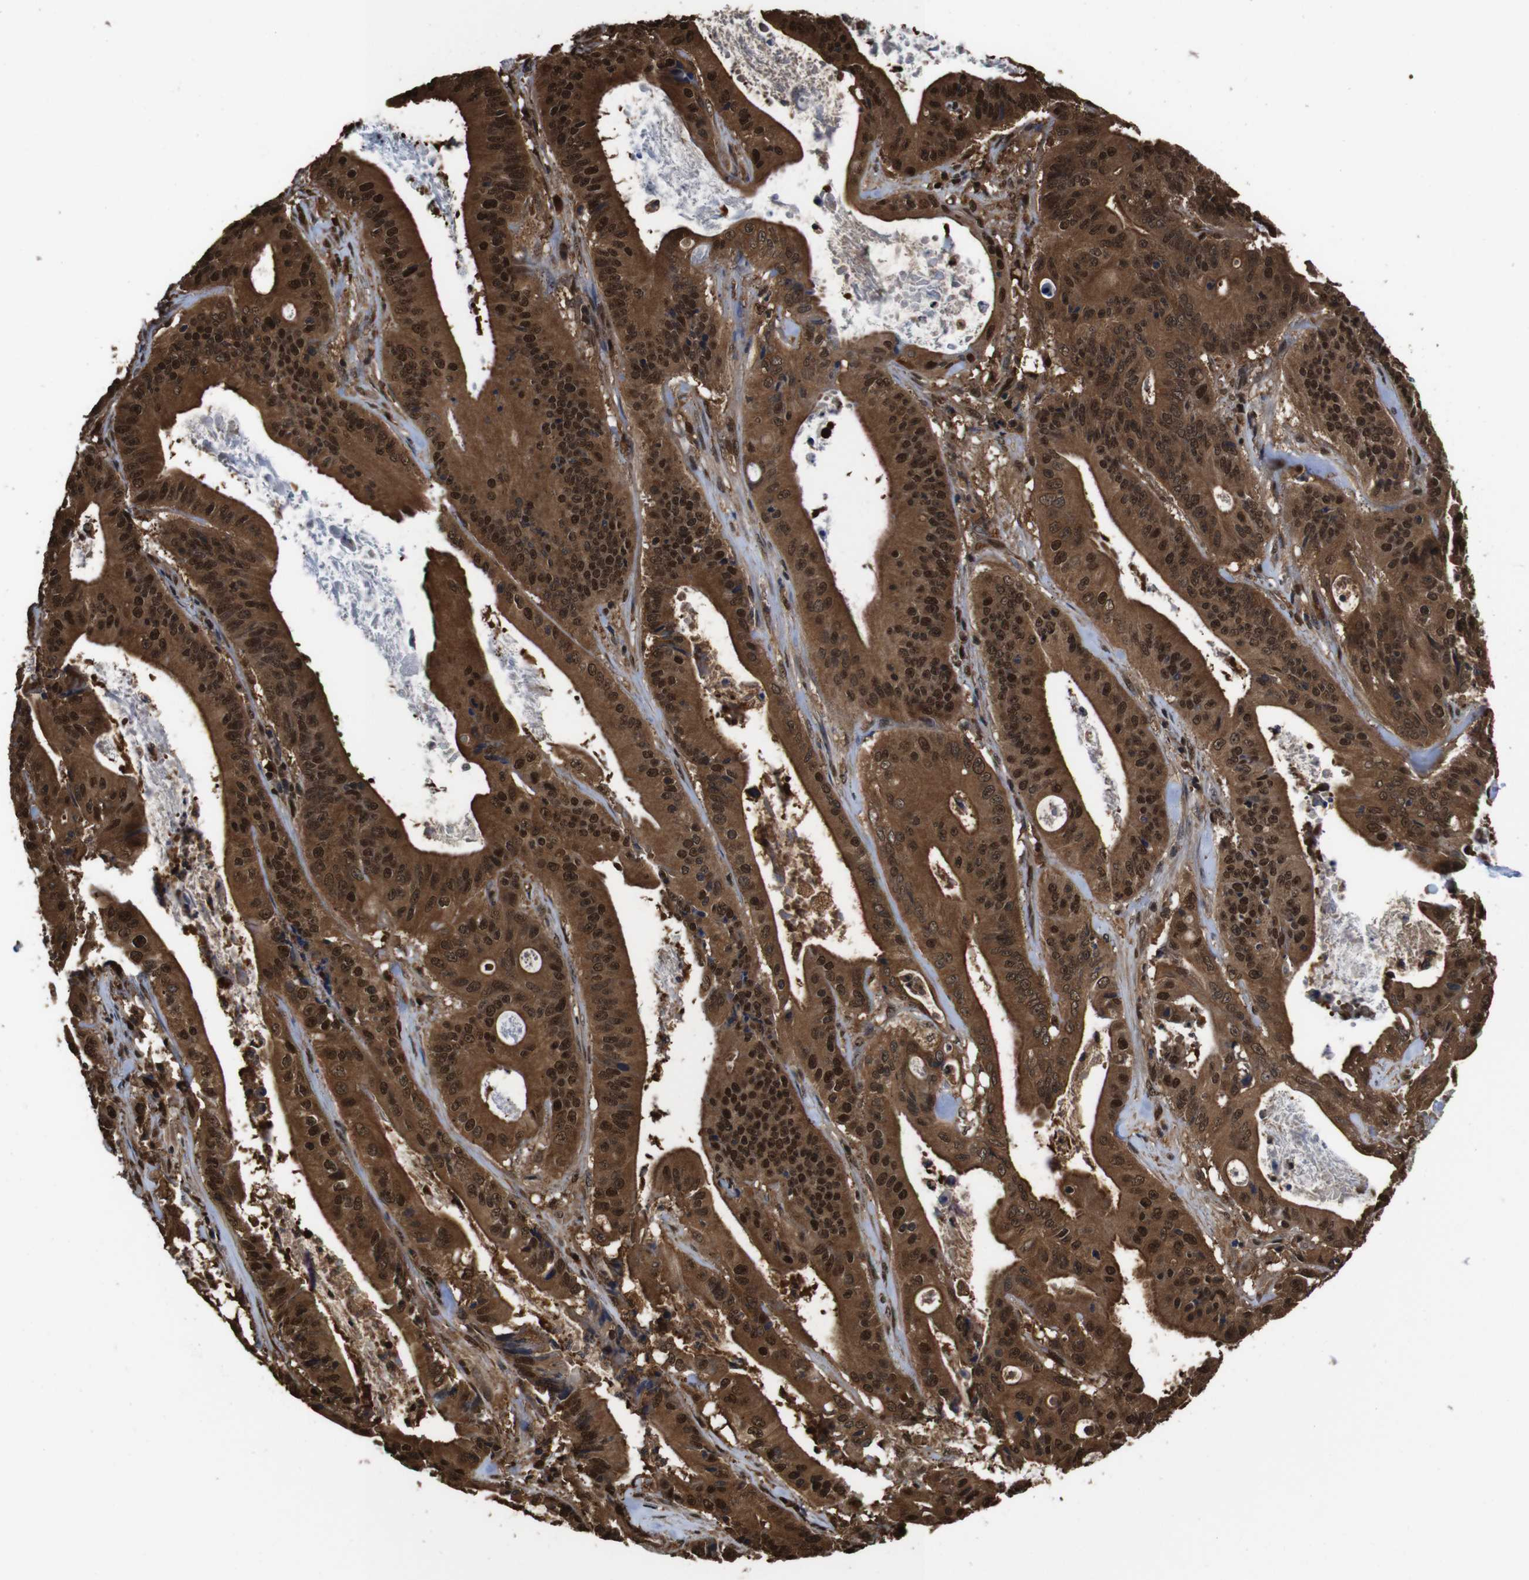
{"staining": {"intensity": "strong", "quantity": ">75%", "location": "cytoplasmic/membranous,nuclear"}, "tissue": "pancreatic cancer", "cell_type": "Tumor cells", "image_type": "cancer", "snomed": [{"axis": "morphology", "description": "Normal tissue, NOS"}, {"axis": "topography", "description": "Lymph node"}], "caption": "Immunohistochemistry micrograph of neoplastic tissue: human pancreatic cancer stained using IHC demonstrates high levels of strong protein expression localized specifically in the cytoplasmic/membranous and nuclear of tumor cells, appearing as a cytoplasmic/membranous and nuclear brown color.", "gene": "VCP", "patient": {"sex": "male", "age": 62}}